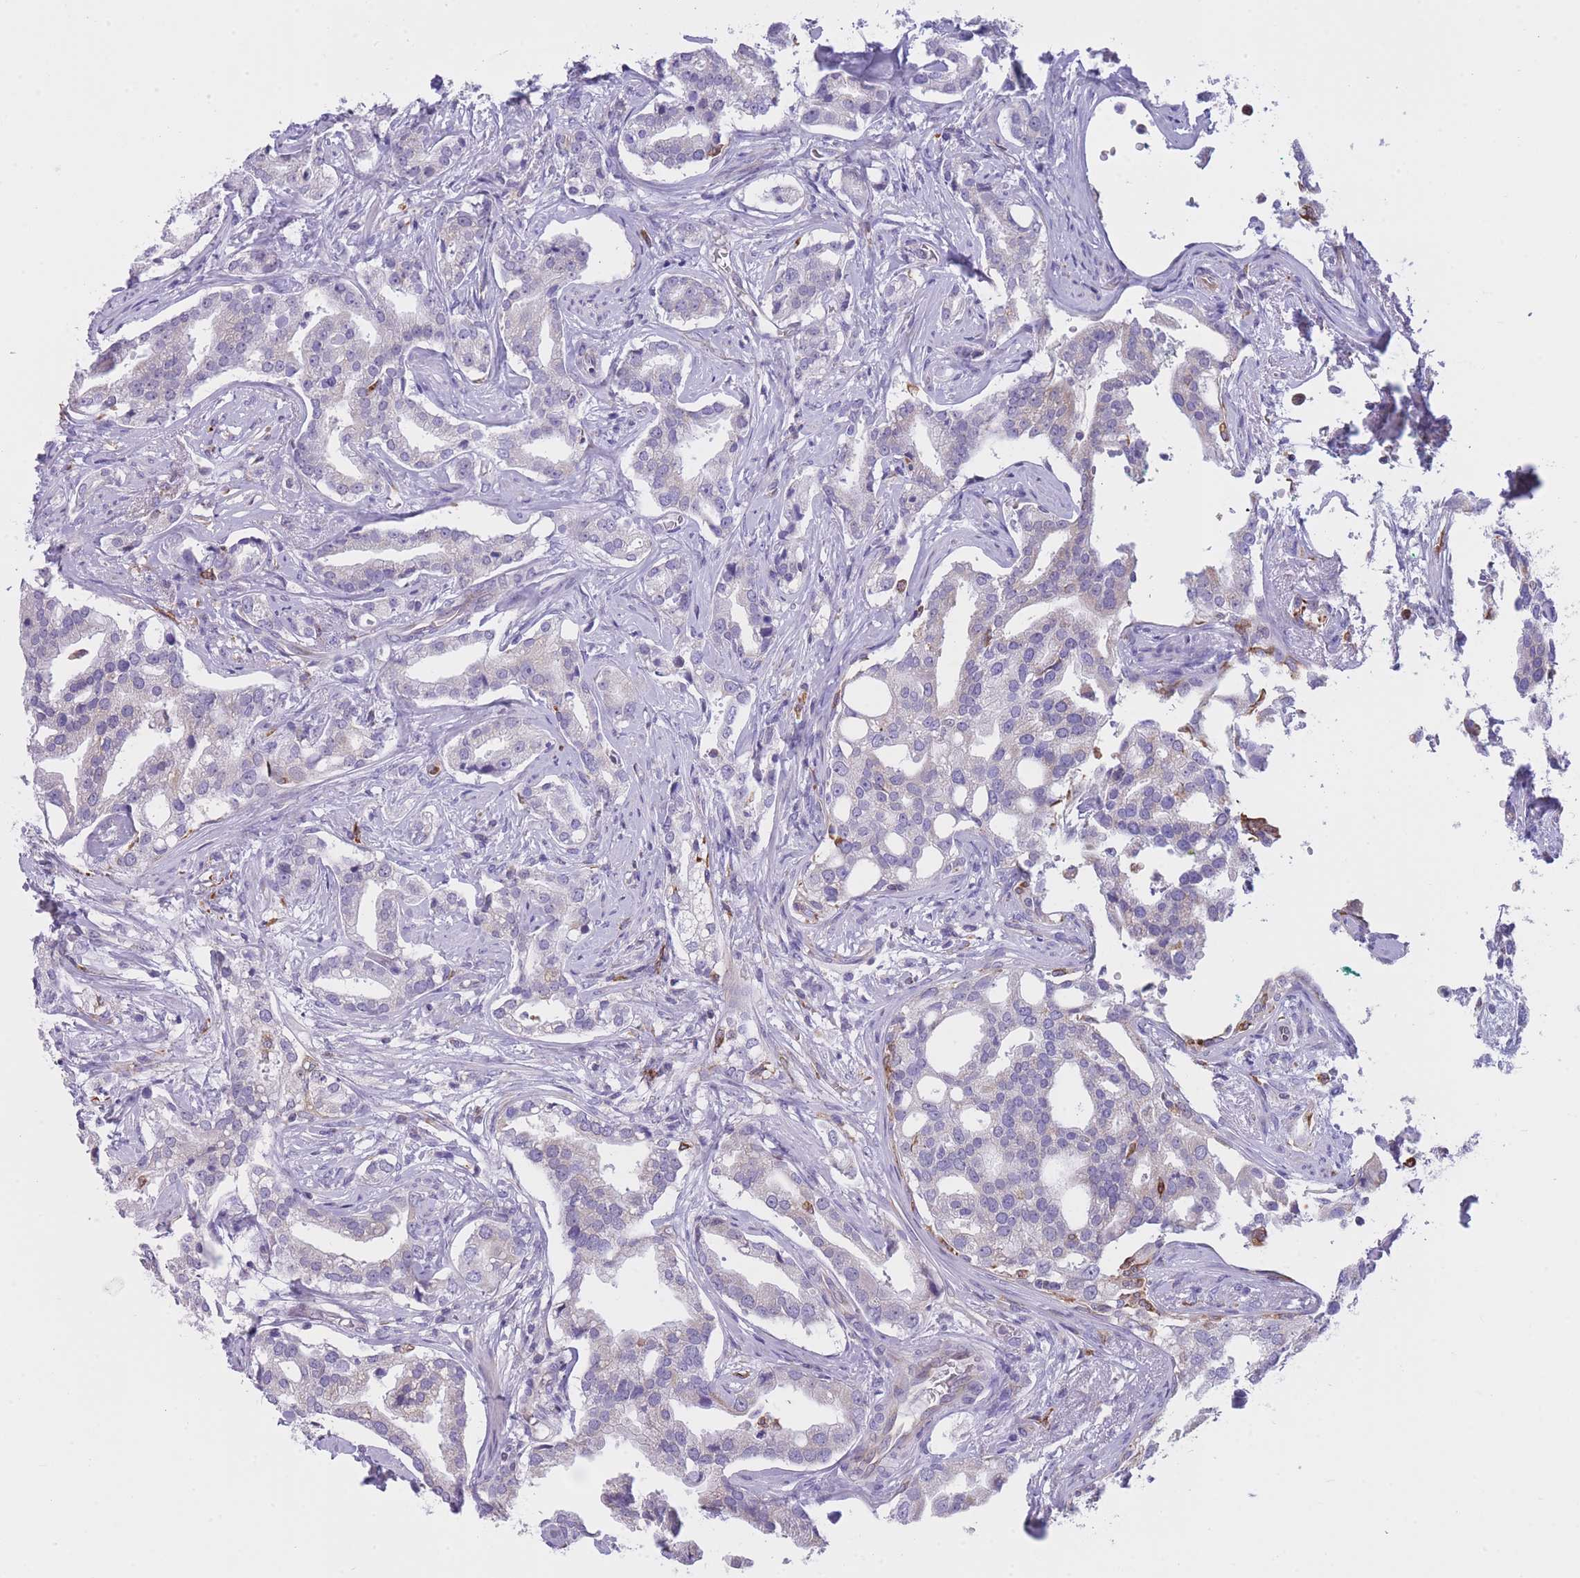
{"staining": {"intensity": "negative", "quantity": "none", "location": "none"}, "tissue": "prostate cancer", "cell_type": "Tumor cells", "image_type": "cancer", "snomed": [{"axis": "morphology", "description": "Adenocarcinoma, High grade"}, {"axis": "topography", "description": "Prostate"}], "caption": "Immunohistochemistry of human prostate cancer (high-grade adenocarcinoma) reveals no expression in tumor cells.", "gene": "ZNF662", "patient": {"sex": "male", "age": 67}}